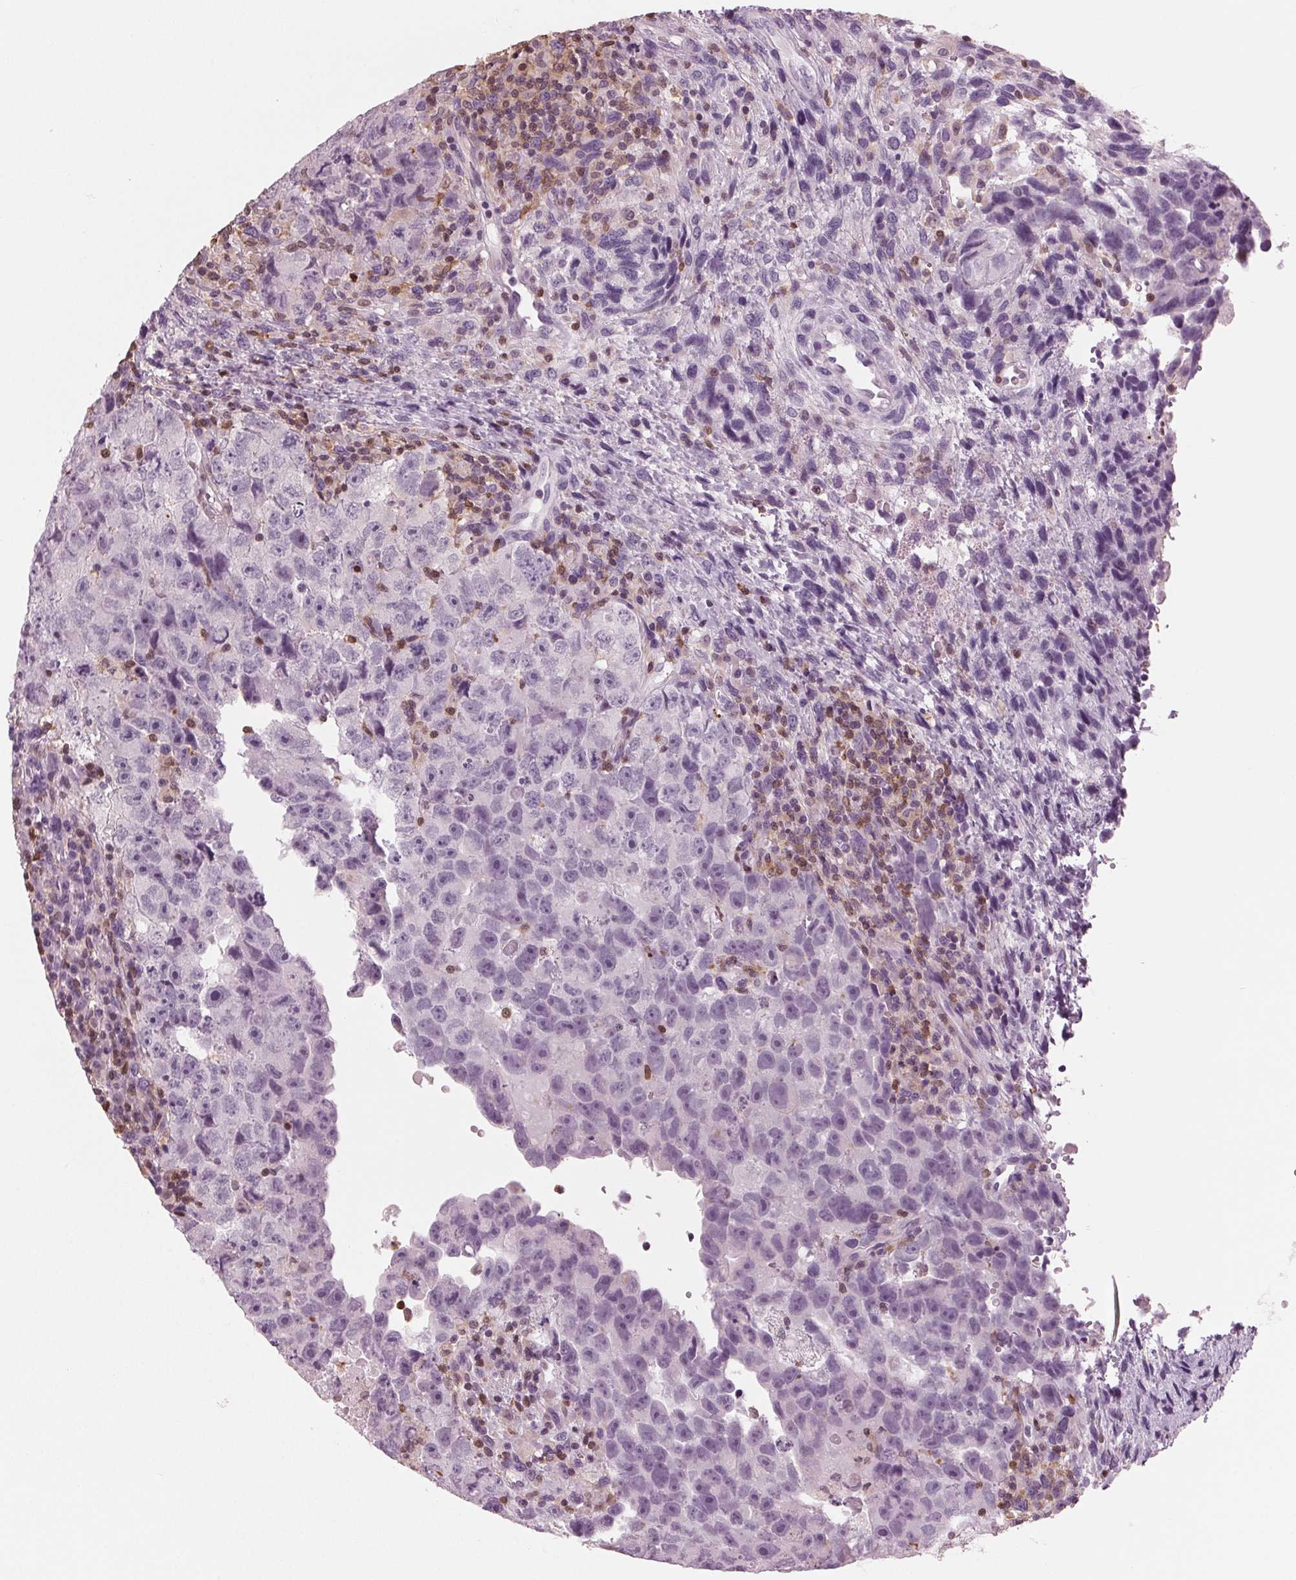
{"staining": {"intensity": "negative", "quantity": "none", "location": "none"}, "tissue": "testis cancer", "cell_type": "Tumor cells", "image_type": "cancer", "snomed": [{"axis": "morphology", "description": "Carcinoma, Embryonal, NOS"}, {"axis": "topography", "description": "Testis"}], "caption": "An image of embryonal carcinoma (testis) stained for a protein displays no brown staining in tumor cells.", "gene": "BTLA", "patient": {"sex": "male", "age": 24}}